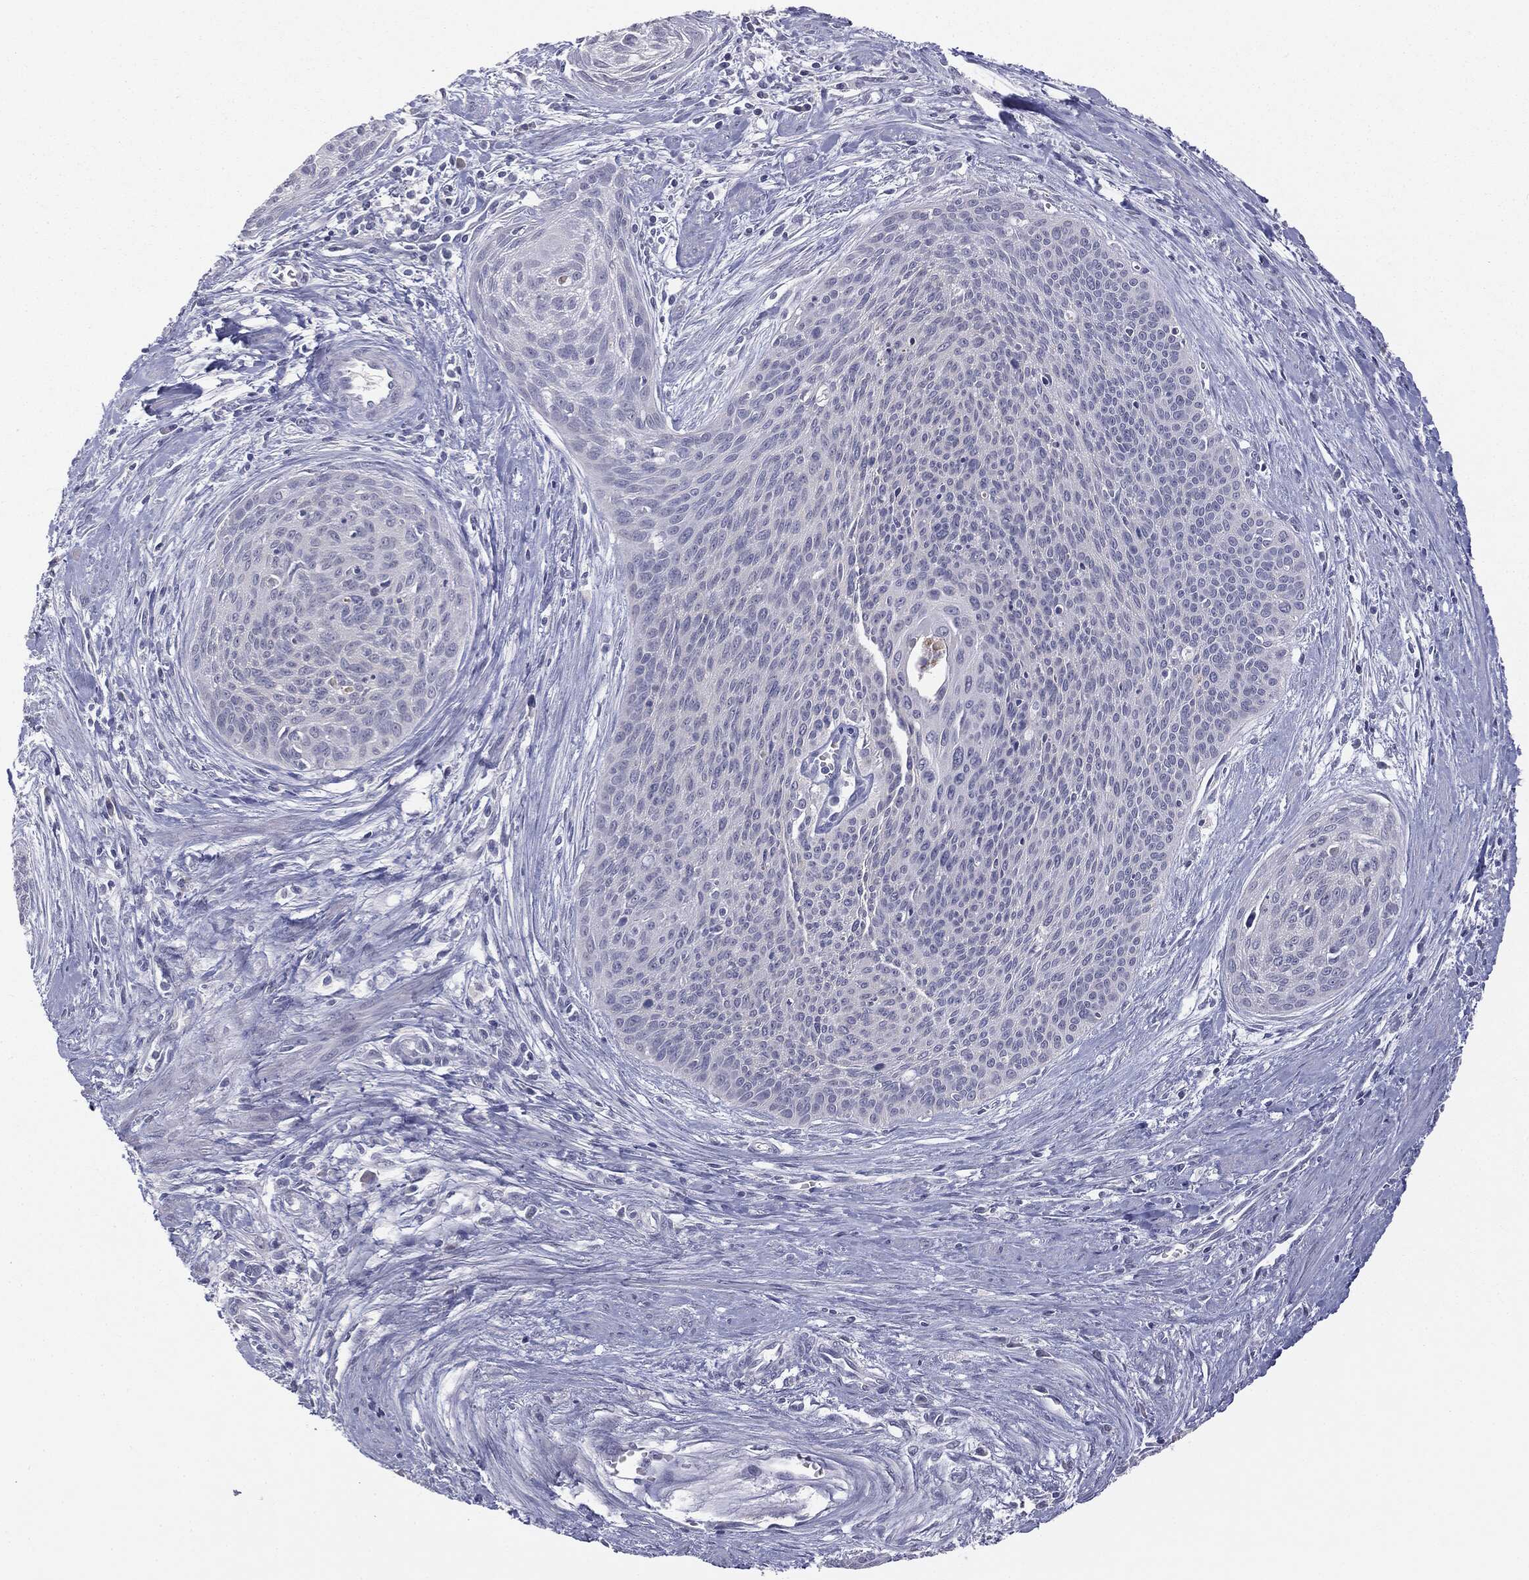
{"staining": {"intensity": "negative", "quantity": "none", "location": "none"}, "tissue": "cervical cancer", "cell_type": "Tumor cells", "image_type": "cancer", "snomed": [{"axis": "morphology", "description": "Squamous cell carcinoma, NOS"}, {"axis": "topography", "description": "Cervix"}], "caption": "Photomicrograph shows no protein expression in tumor cells of cervical cancer tissue. (DAB immunohistochemistry (IHC), high magnification).", "gene": "MUC1", "patient": {"sex": "female", "age": 55}}